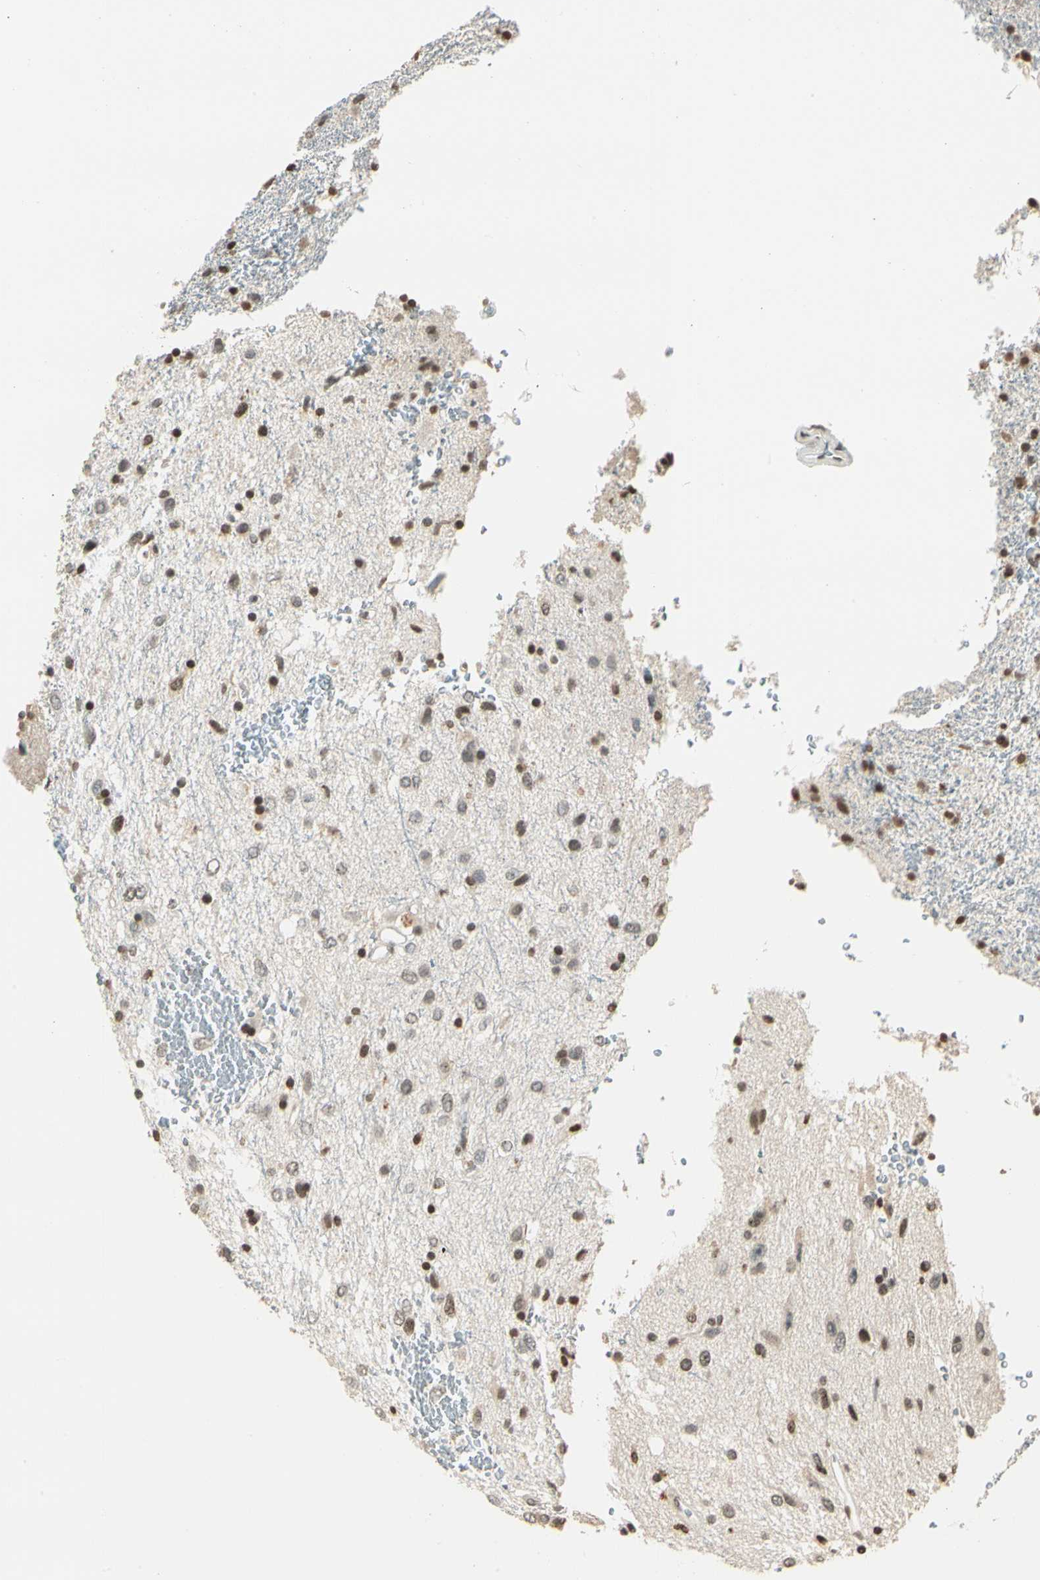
{"staining": {"intensity": "moderate", "quantity": "25%-75%", "location": "nuclear"}, "tissue": "glioma", "cell_type": "Tumor cells", "image_type": "cancer", "snomed": [{"axis": "morphology", "description": "Glioma, malignant, Low grade"}, {"axis": "topography", "description": "Brain"}], "caption": "Tumor cells exhibit moderate nuclear staining in approximately 25%-75% of cells in glioma.", "gene": "FER", "patient": {"sex": "male", "age": 77}}